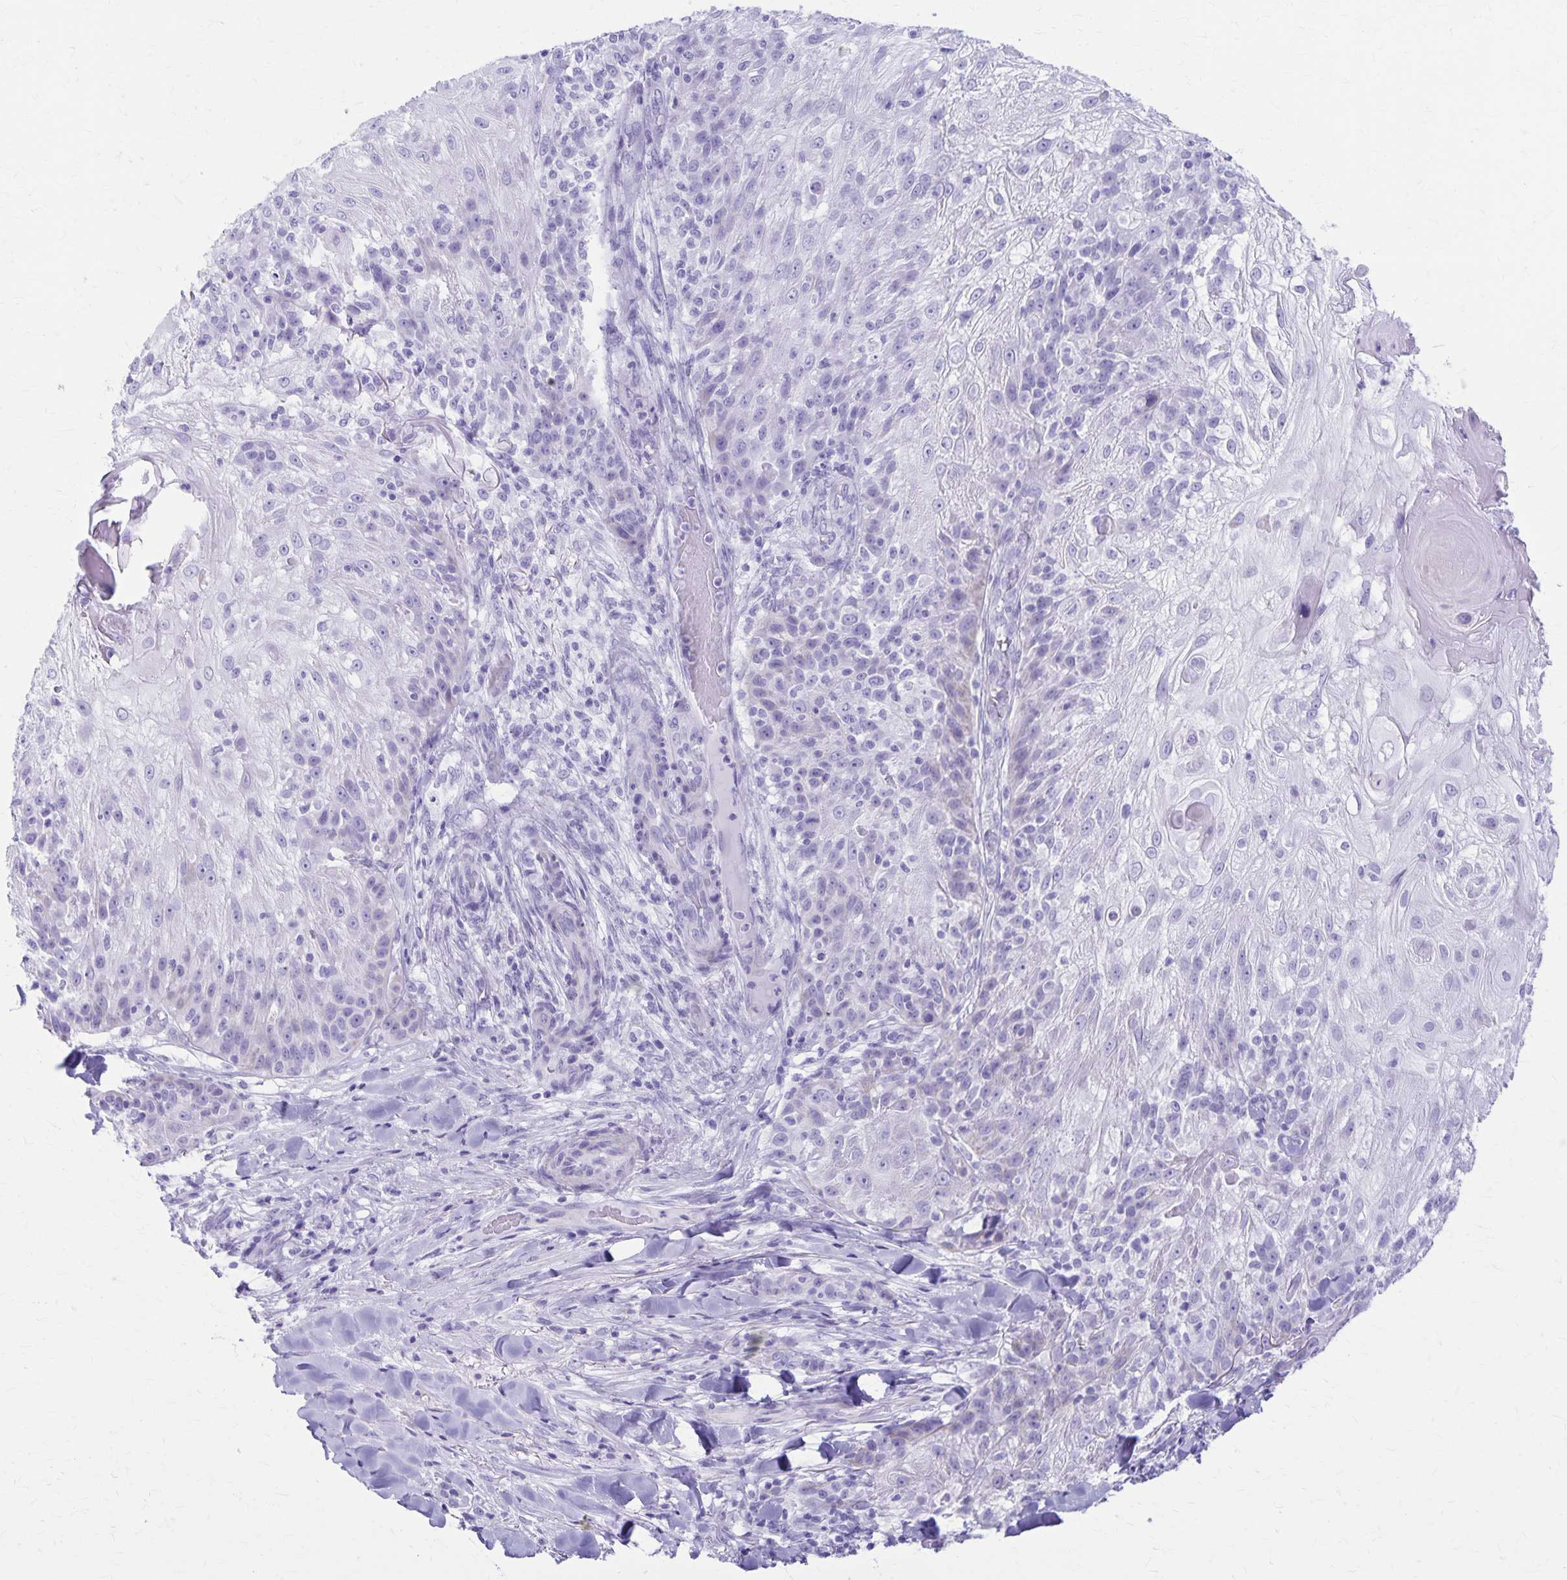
{"staining": {"intensity": "negative", "quantity": "none", "location": "none"}, "tissue": "skin cancer", "cell_type": "Tumor cells", "image_type": "cancer", "snomed": [{"axis": "morphology", "description": "Normal tissue, NOS"}, {"axis": "morphology", "description": "Squamous cell carcinoma, NOS"}, {"axis": "topography", "description": "Skin"}], "caption": "Immunohistochemistry image of neoplastic tissue: human squamous cell carcinoma (skin) stained with DAB demonstrates no significant protein positivity in tumor cells.", "gene": "DEFA5", "patient": {"sex": "female", "age": 83}}